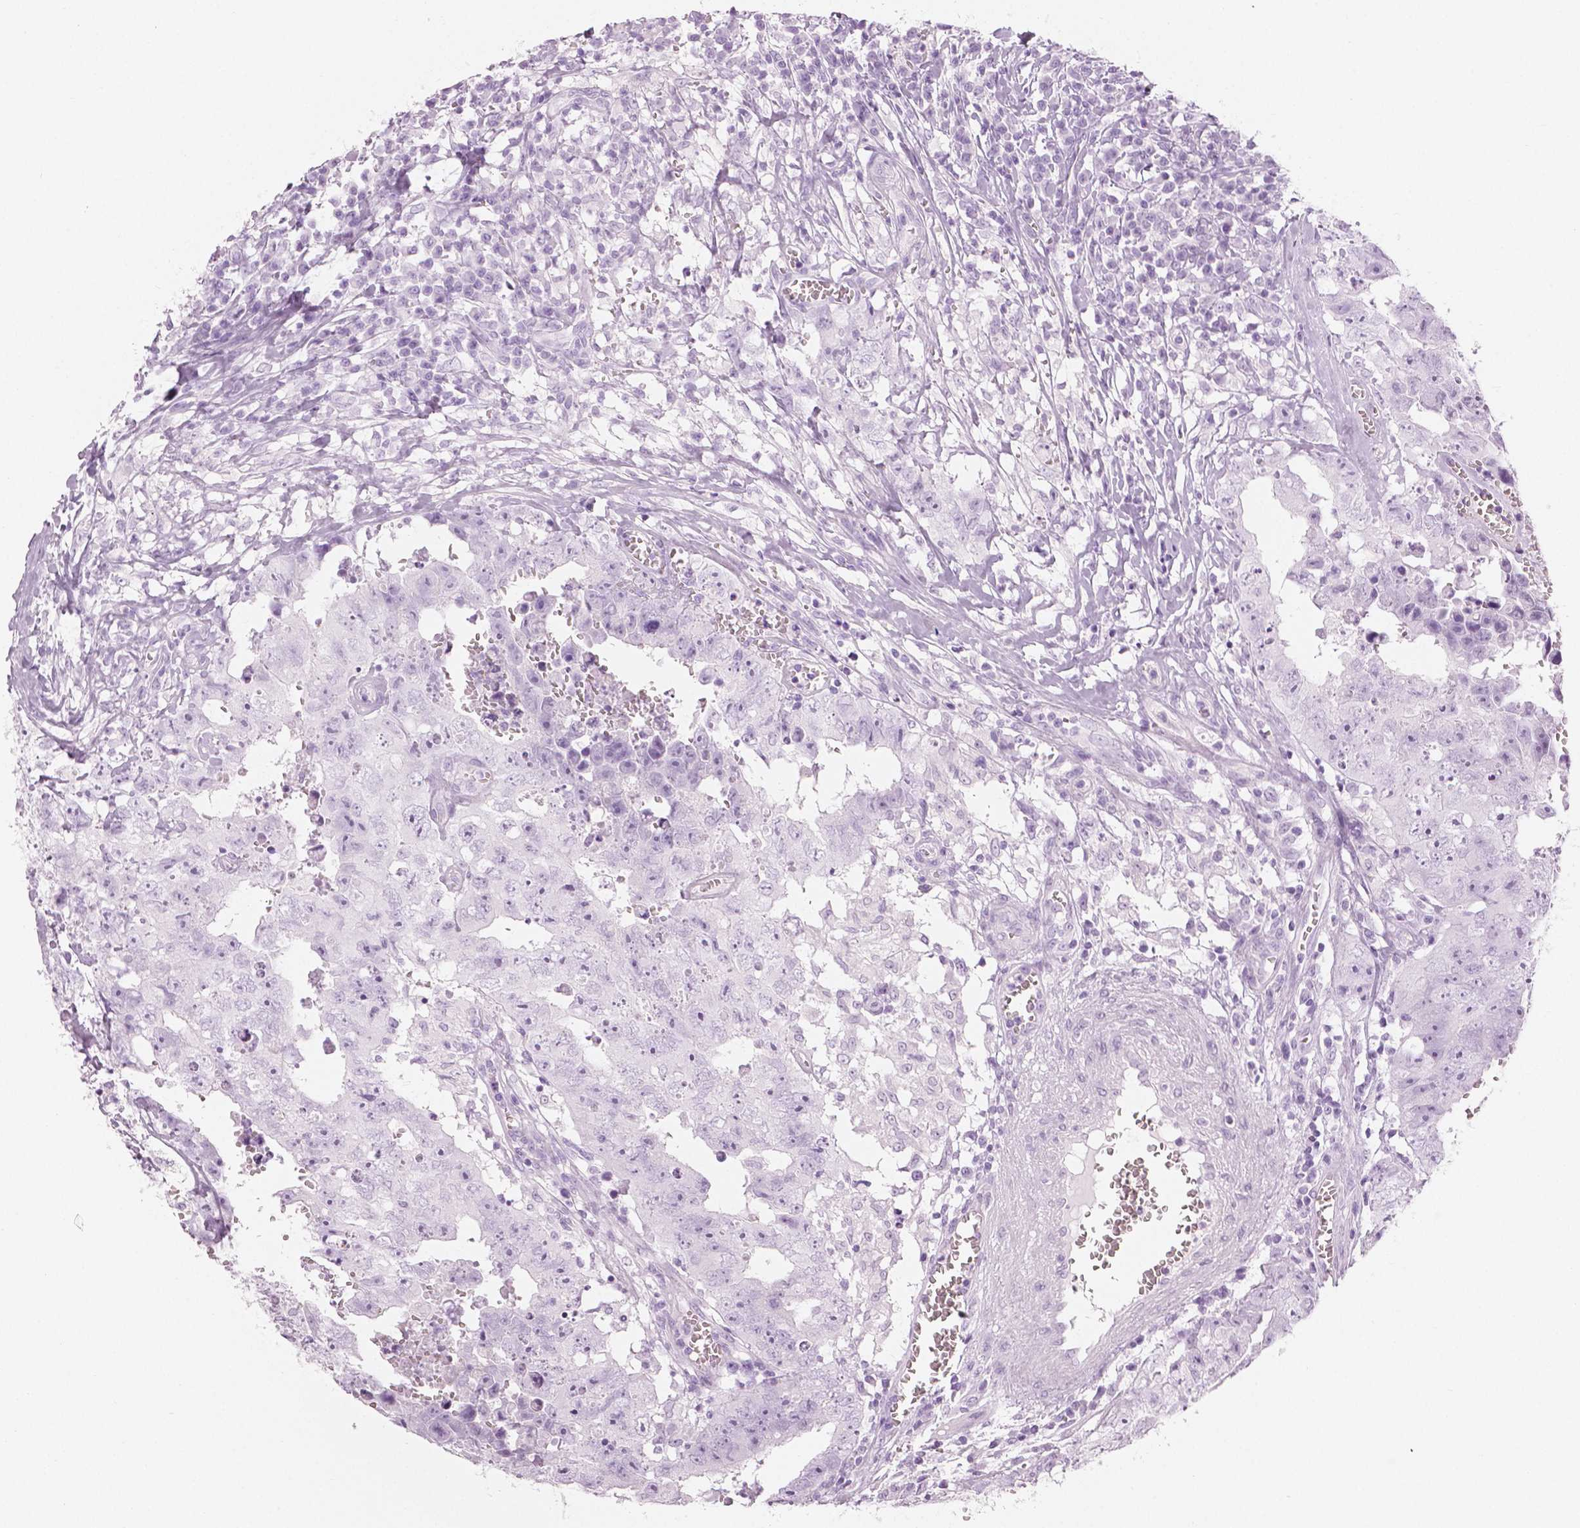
{"staining": {"intensity": "negative", "quantity": "none", "location": "none"}, "tissue": "testis cancer", "cell_type": "Tumor cells", "image_type": "cancer", "snomed": [{"axis": "morphology", "description": "Carcinoma, Embryonal, NOS"}, {"axis": "topography", "description": "Testis"}], "caption": "An immunohistochemistry micrograph of embryonal carcinoma (testis) is shown. There is no staining in tumor cells of embryonal carcinoma (testis). Nuclei are stained in blue.", "gene": "PLIN4", "patient": {"sex": "male", "age": 36}}